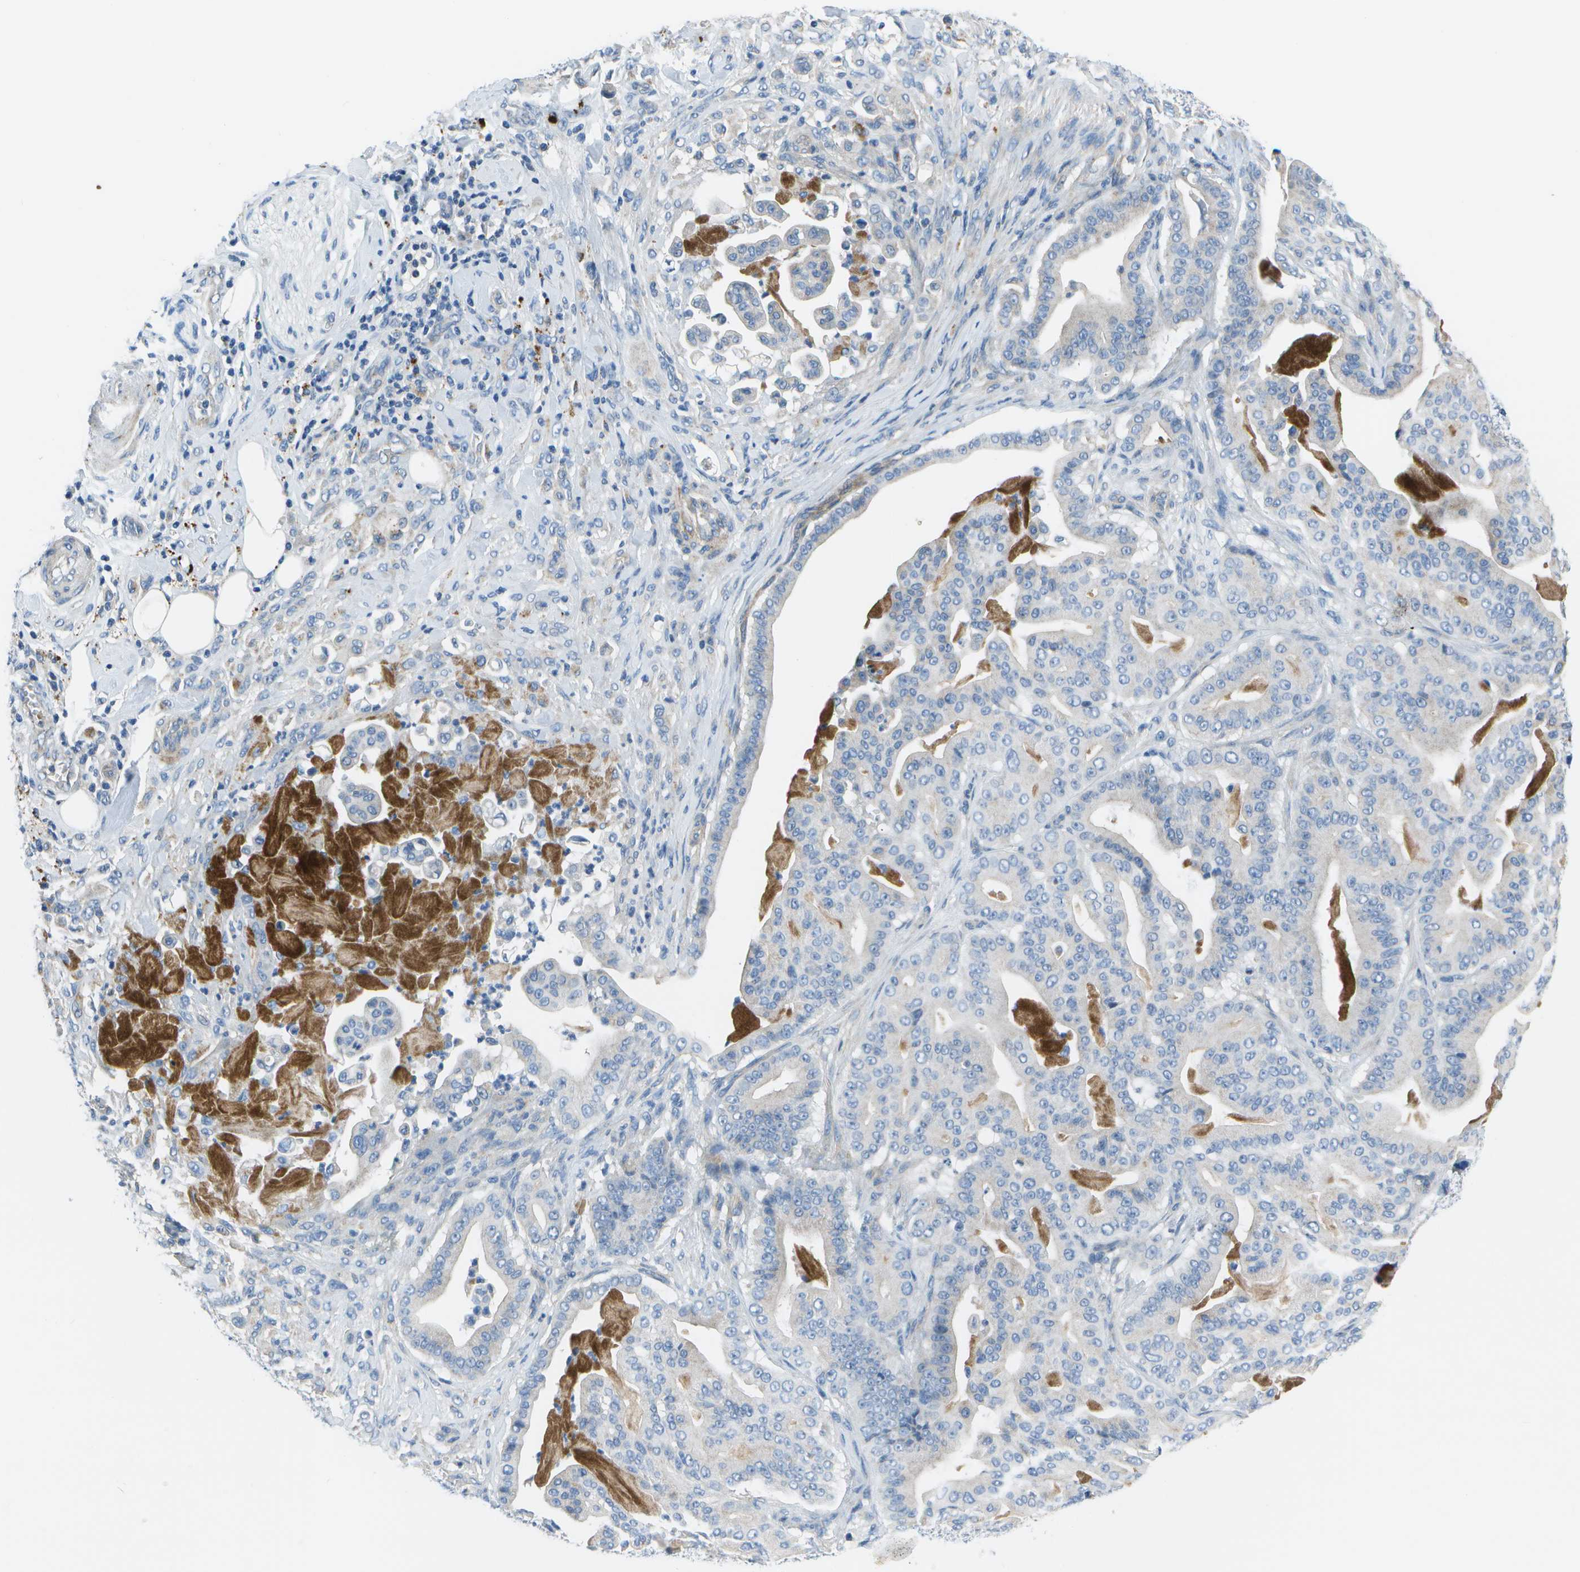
{"staining": {"intensity": "negative", "quantity": "none", "location": "none"}, "tissue": "pancreatic cancer", "cell_type": "Tumor cells", "image_type": "cancer", "snomed": [{"axis": "morphology", "description": "Adenocarcinoma, NOS"}, {"axis": "topography", "description": "Pancreas"}], "caption": "Immunohistochemistry (IHC) image of neoplastic tissue: human adenocarcinoma (pancreatic) stained with DAB (3,3'-diaminobenzidine) exhibits no significant protein positivity in tumor cells. (DAB immunohistochemistry (IHC) visualized using brightfield microscopy, high magnification).", "gene": "DCT", "patient": {"sex": "male", "age": 63}}